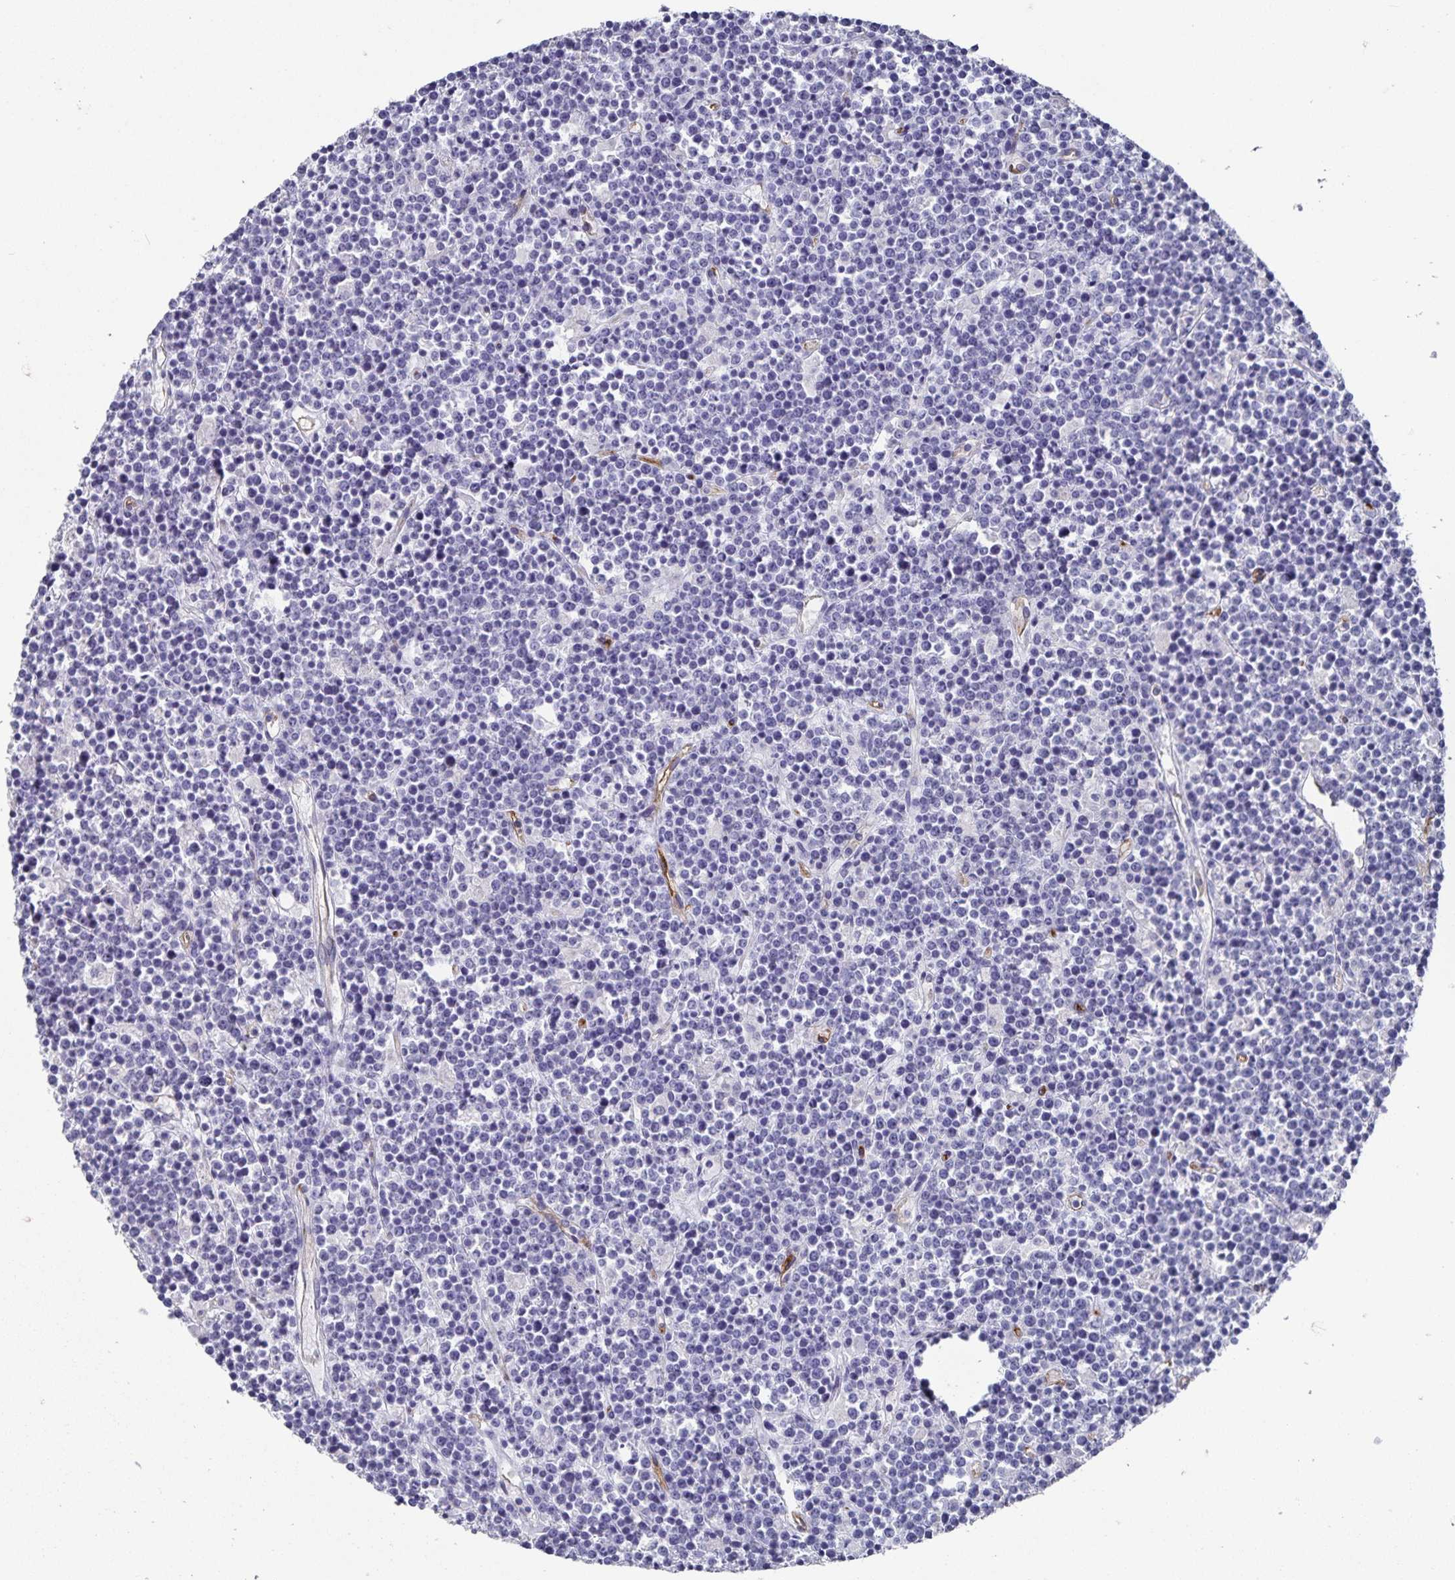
{"staining": {"intensity": "negative", "quantity": "none", "location": "none"}, "tissue": "lymphoma", "cell_type": "Tumor cells", "image_type": "cancer", "snomed": [{"axis": "morphology", "description": "Malignant lymphoma, non-Hodgkin's type, High grade"}, {"axis": "topography", "description": "Ovary"}], "caption": "This is a photomicrograph of immunohistochemistry staining of lymphoma, which shows no staining in tumor cells. Nuclei are stained in blue.", "gene": "PODXL", "patient": {"sex": "female", "age": 56}}